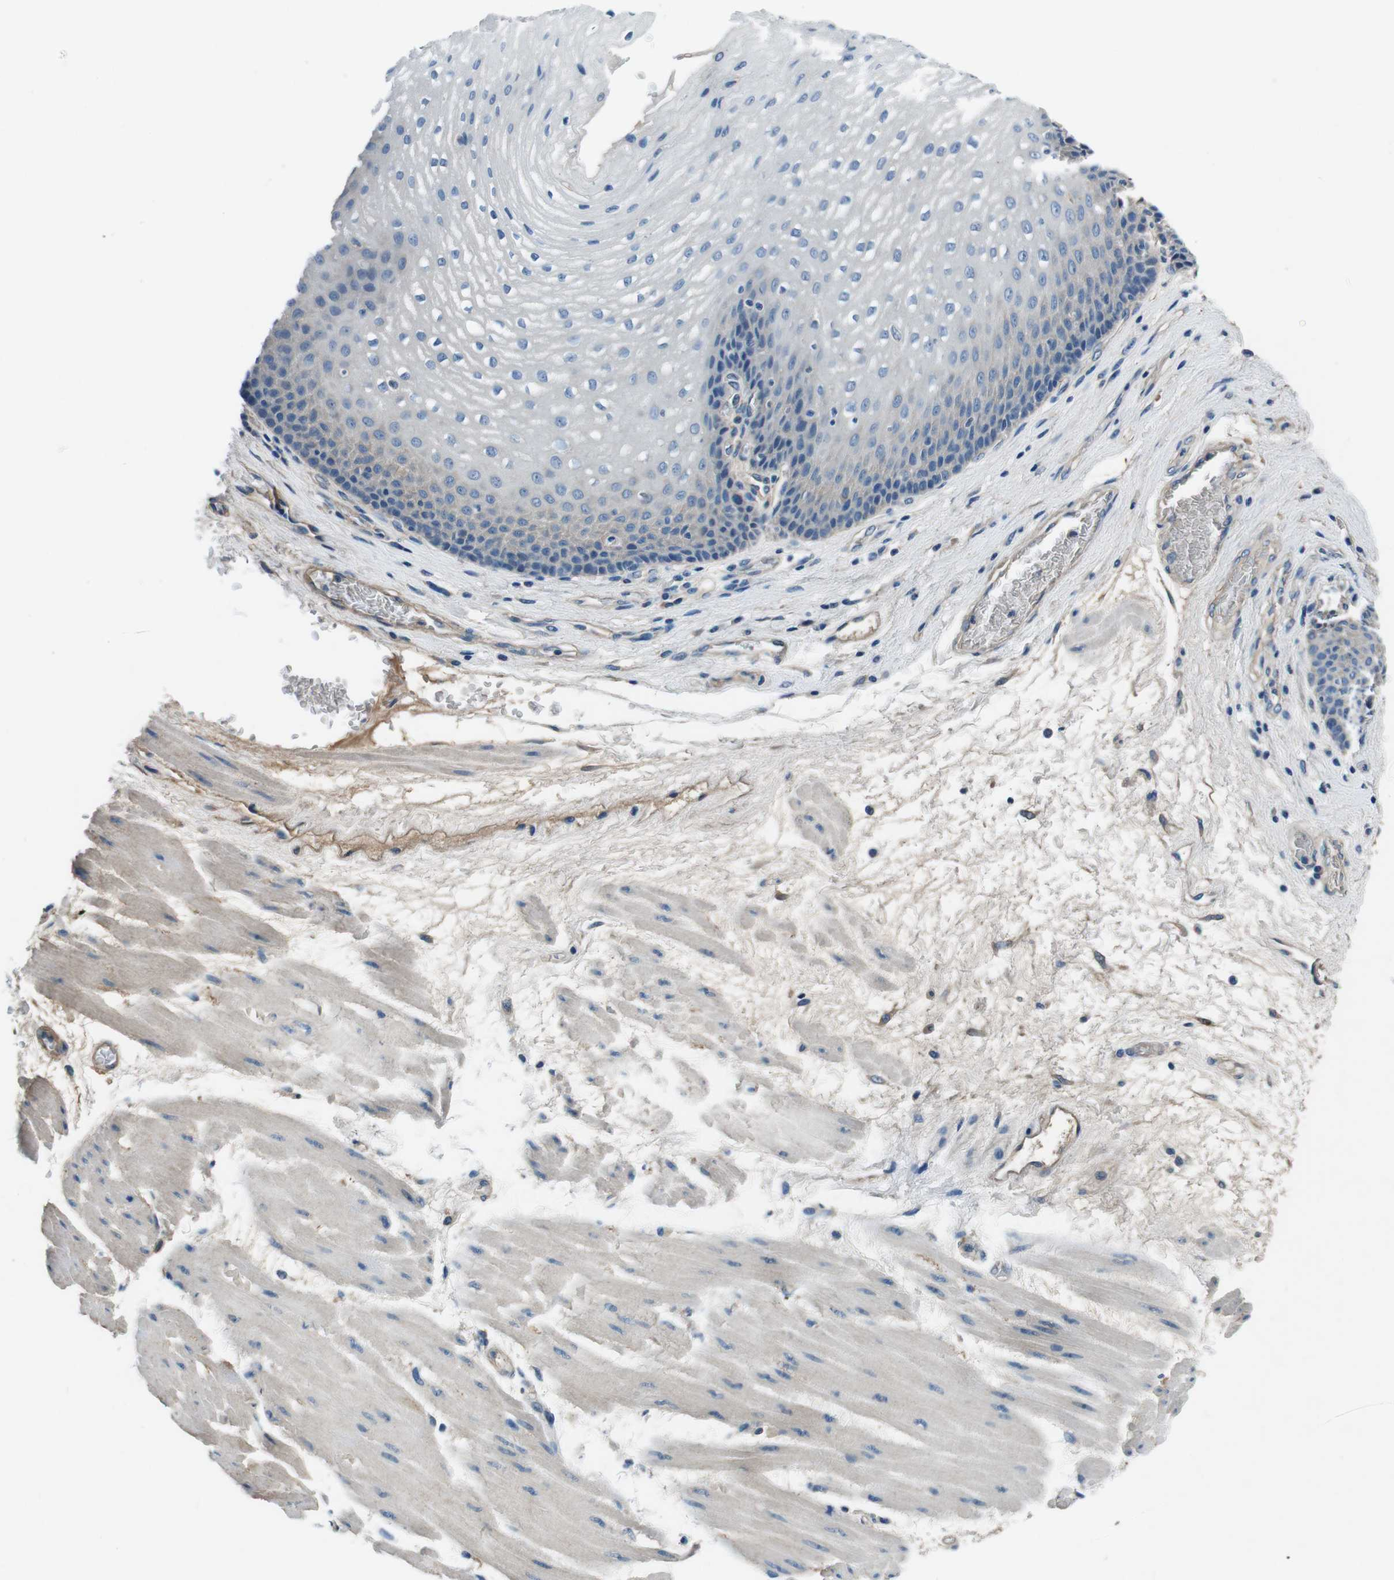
{"staining": {"intensity": "weak", "quantity": "<25%", "location": "cytoplasmic/membranous"}, "tissue": "esophagus", "cell_type": "Squamous epithelial cells", "image_type": "normal", "snomed": [{"axis": "morphology", "description": "Normal tissue, NOS"}, {"axis": "topography", "description": "Esophagus"}], "caption": "A histopathology image of human esophagus is negative for staining in squamous epithelial cells. (DAB immunohistochemistry (IHC), high magnification).", "gene": "CASQ1", "patient": {"sex": "male", "age": 48}}